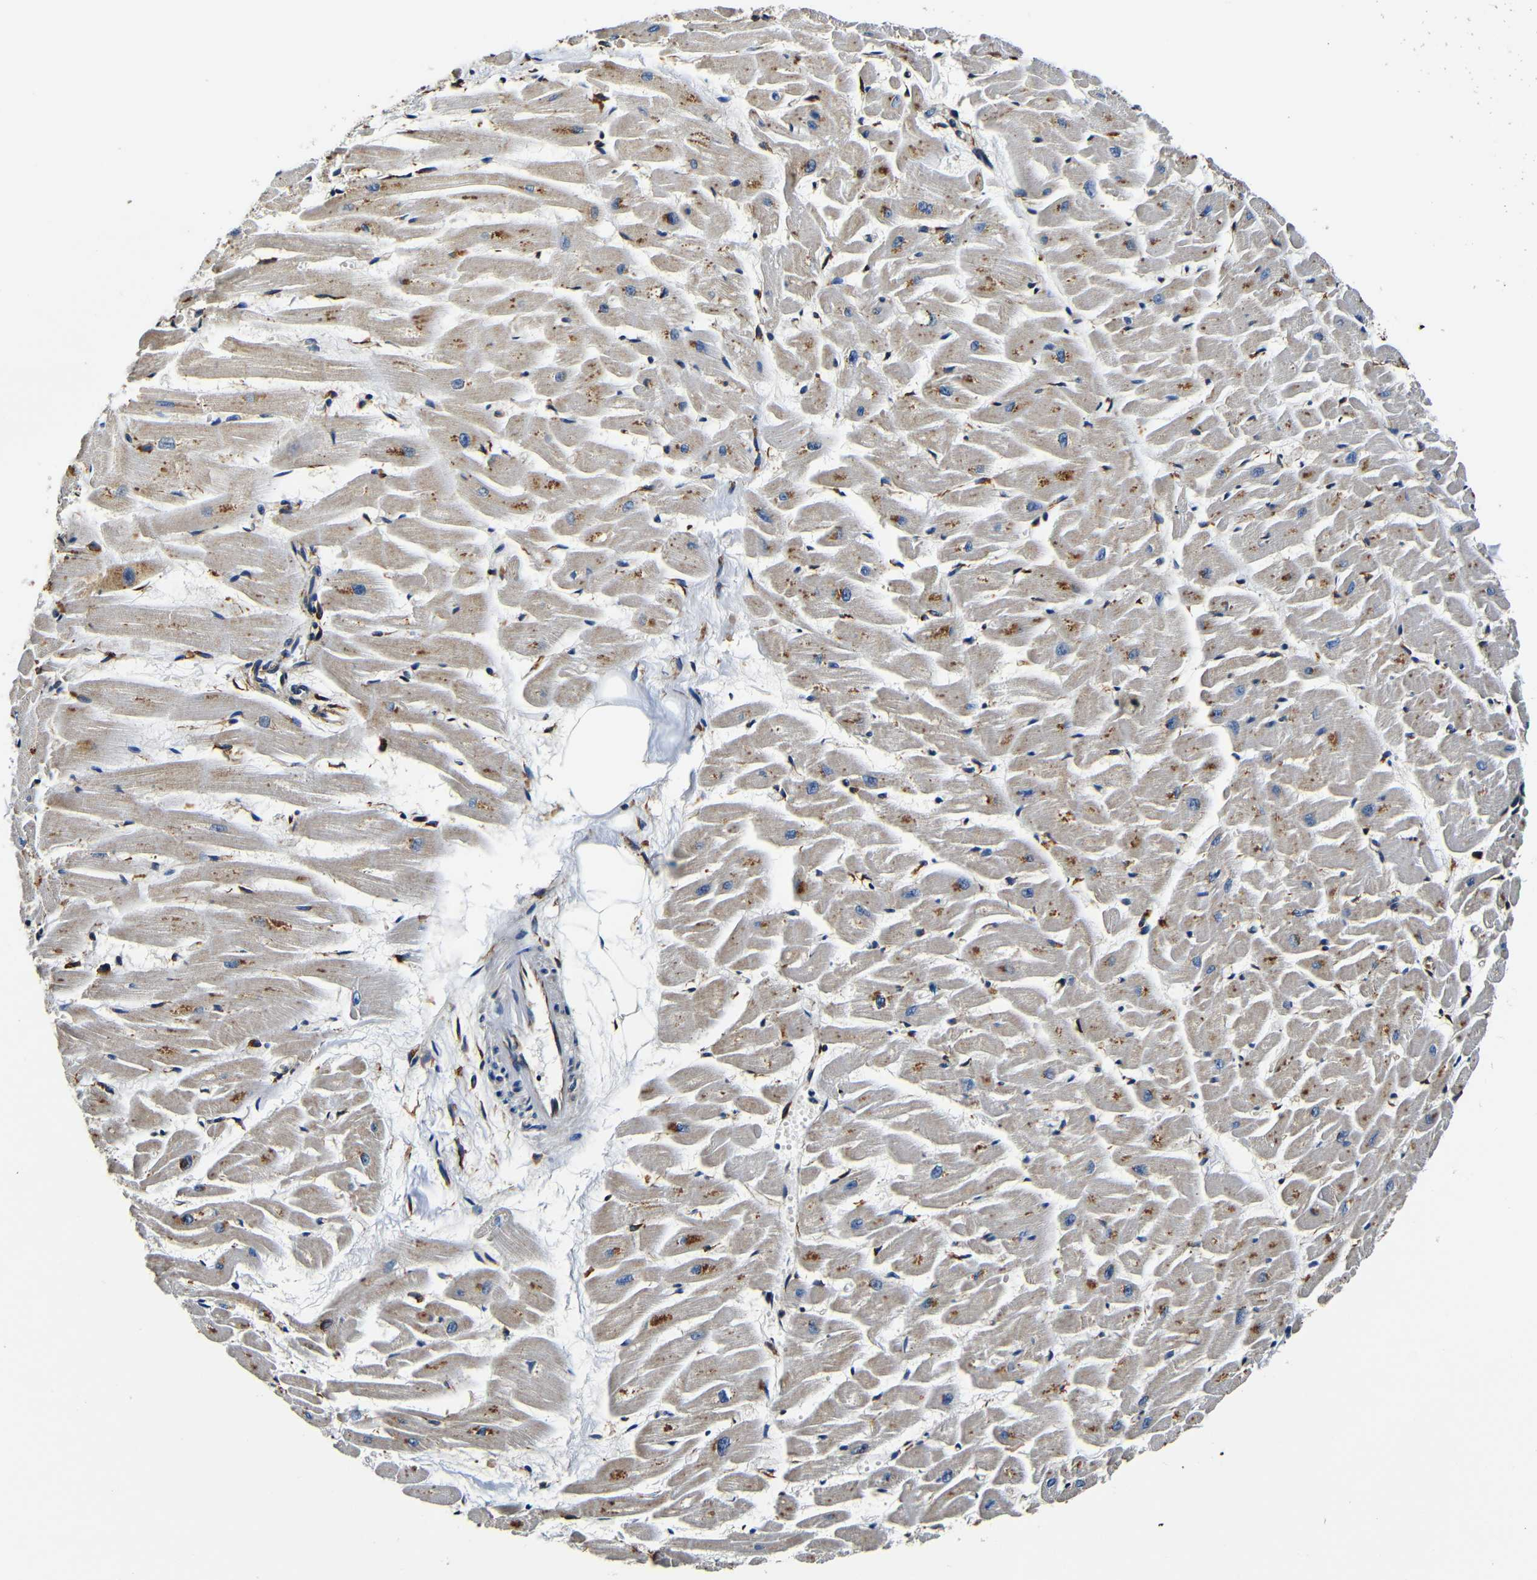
{"staining": {"intensity": "moderate", "quantity": "25%-75%", "location": "cytoplasmic/membranous"}, "tissue": "heart muscle", "cell_type": "Cardiomyocytes", "image_type": "normal", "snomed": [{"axis": "morphology", "description": "Normal tissue, NOS"}, {"axis": "topography", "description": "Heart"}], "caption": "Heart muscle stained with IHC shows moderate cytoplasmic/membranous positivity in approximately 25%-75% of cardiomyocytes.", "gene": "RRBP1", "patient": {"sex": "female", "age": 19}}